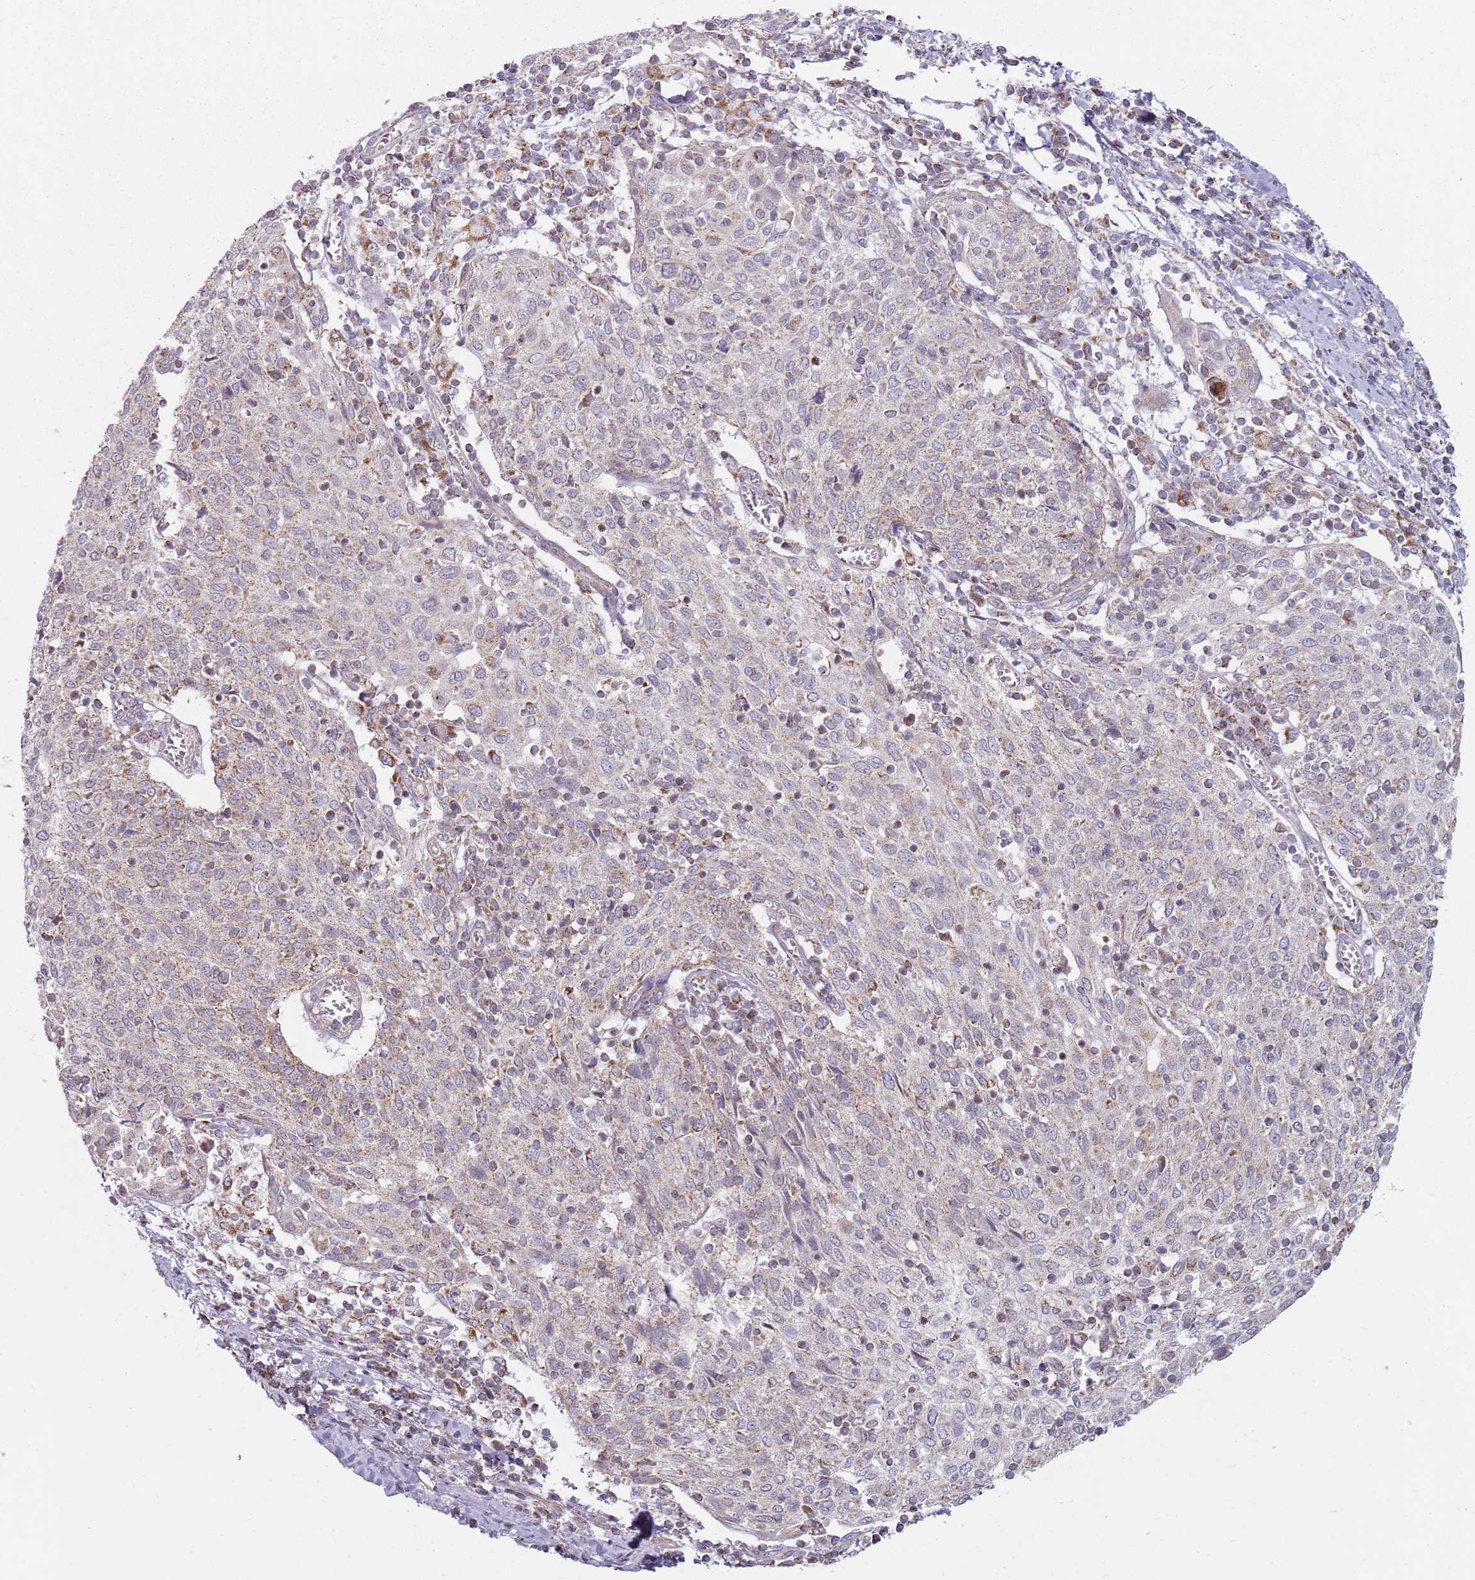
{"staining": {"intensity": "moderate", "quantity": "<25%", "location": "cytoplasmic/membranous"}, "tissue": "cervical cancer", "cell_type": "Tumor cells", "image_type": "cancer", "snomed": [{"axis": "morphology", "description": "Squamous cell carcinoma, NOS"}, {"axis": "topography", "description": "Cervix"}], "caption": "There is low levels of moderate cytoplasmic/membranous positivity in tumor cells of cervical cancer (squamous cell carcinoma), as demonstrated by immunohistochemical staining (brown color).", "gene": "GAS8", "patient": {"sex": "female", "age": 52}}